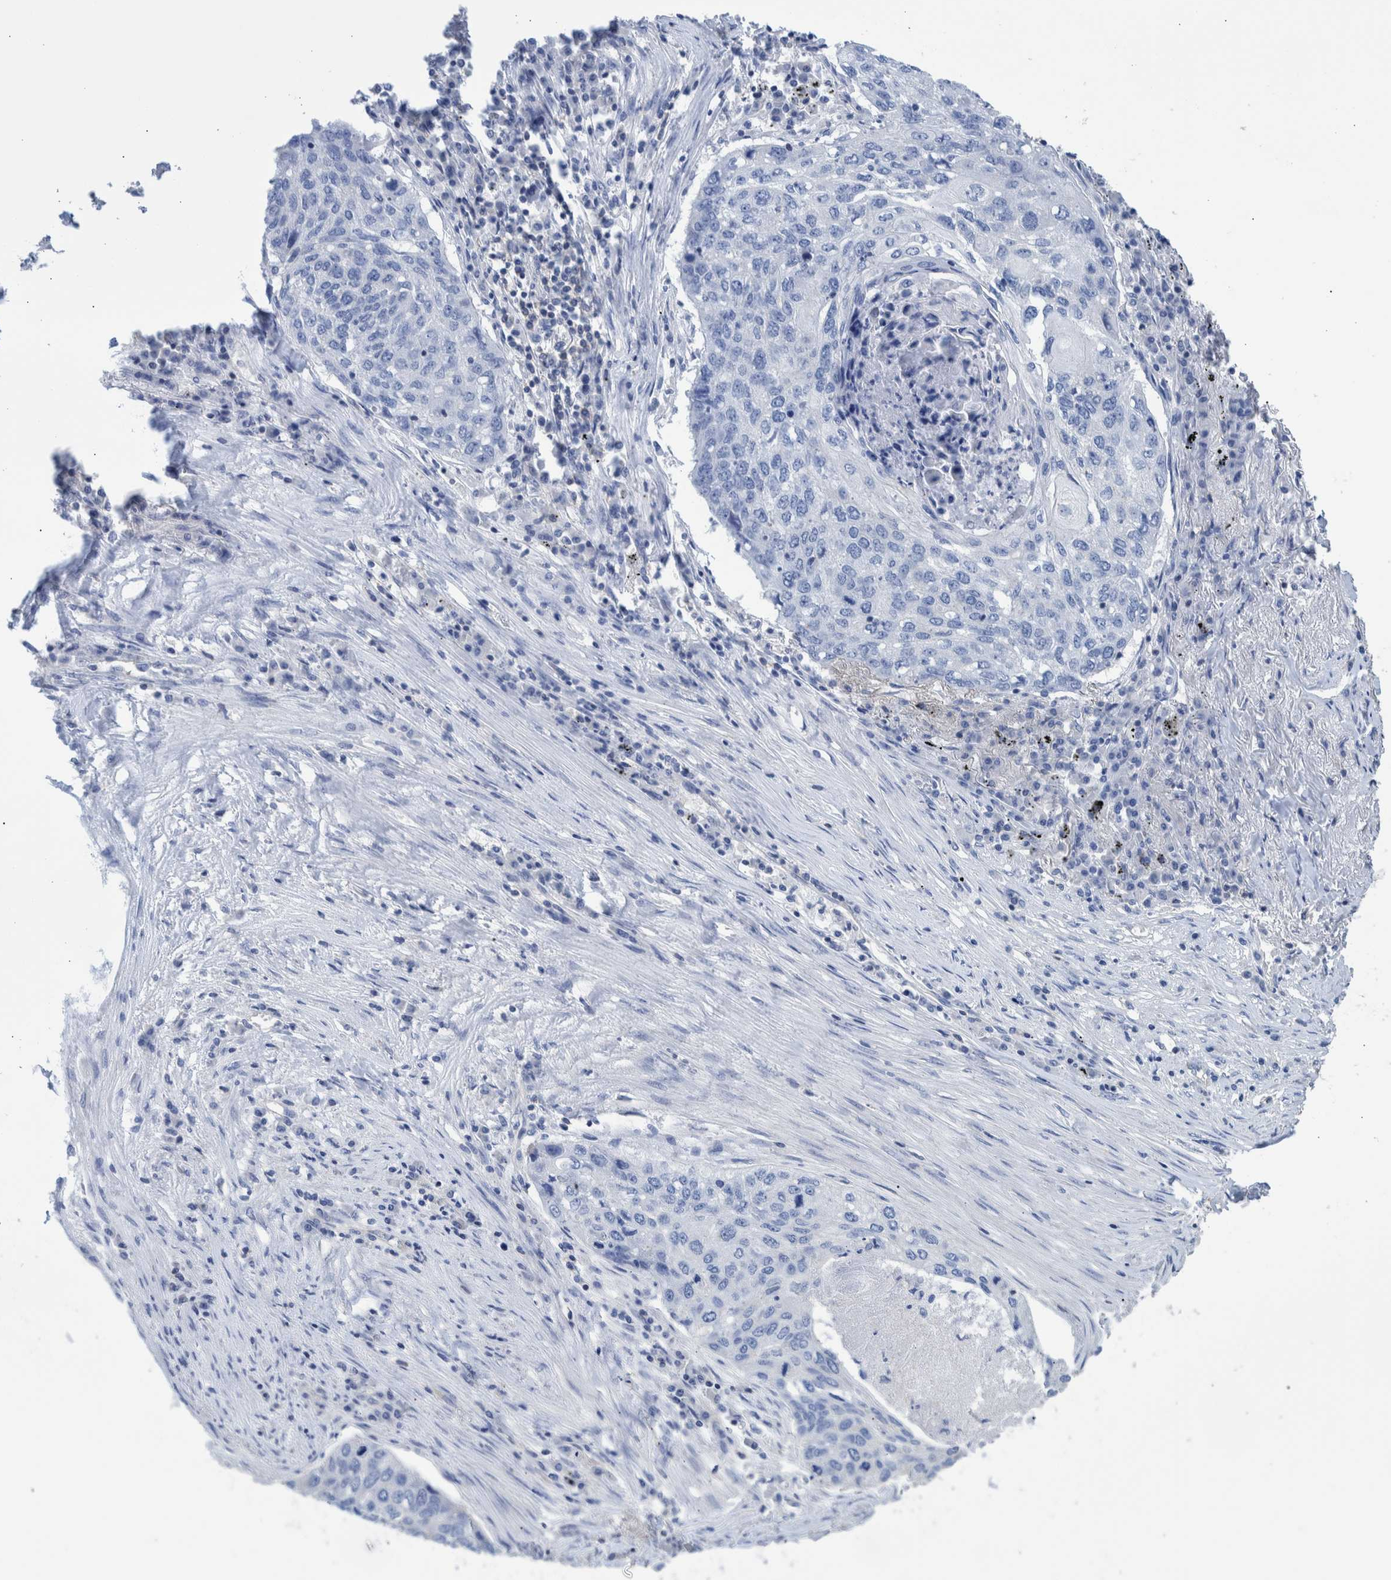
{"staining": {"intensity": "negative", "quantity": "none", "location": "none"}, "tissue": "lung cancer", "cell_type": "Tumor cells", "image_type": "cancer", "snomed": [{"axis": "morphology", "description": "Squamous cell carcinoma, NOS"}, {"axis": "topography", "description": "Lung"}], "caption": "There is no significant staining in tumor cells of lung squamous cell carcinoma.", "gene": "PPP3CC", "patient": {"sex": "female", "age": 63}}